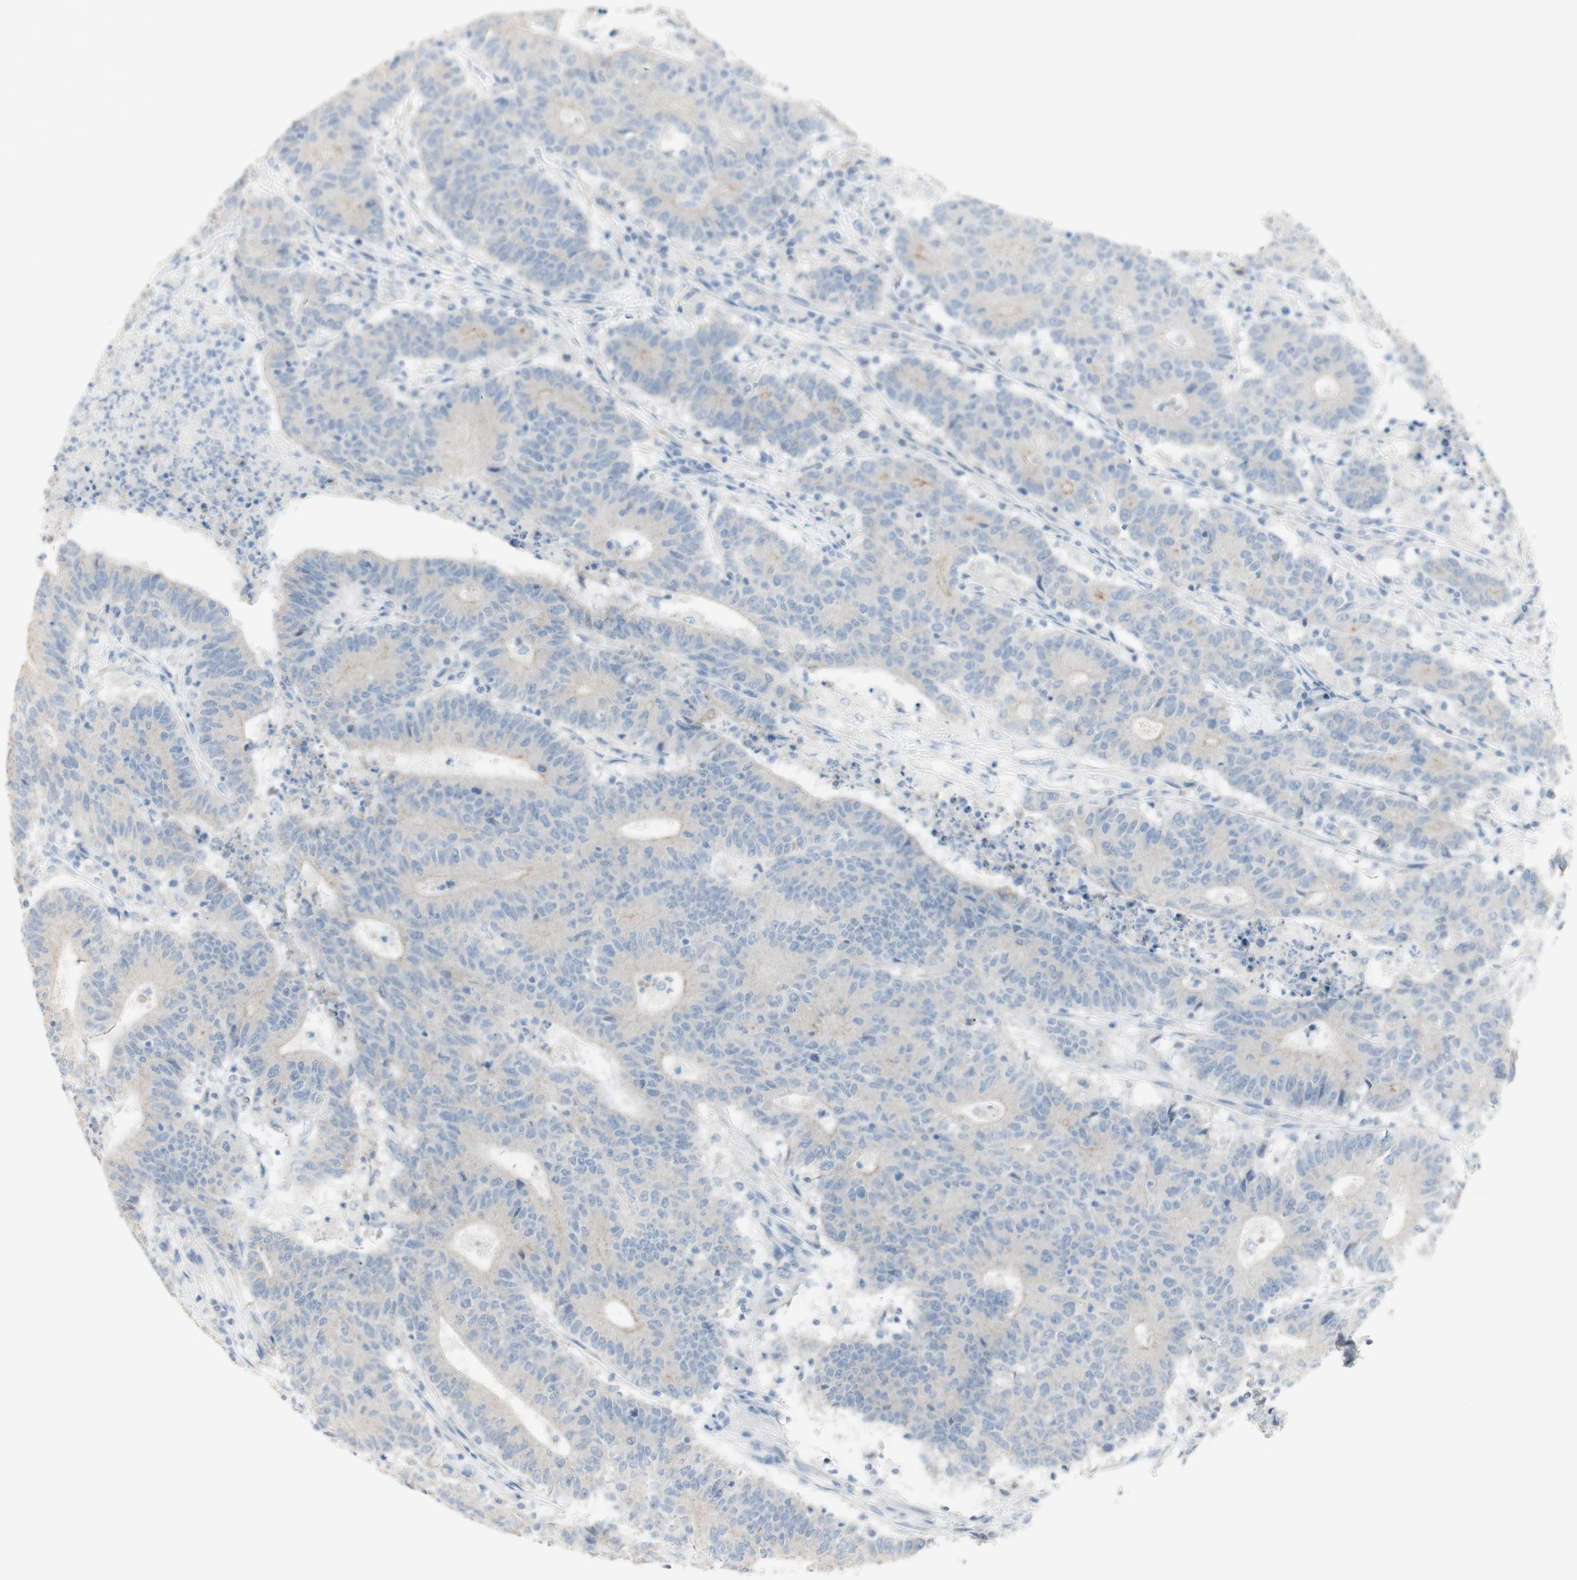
{"staining": {"intensity": "negative", "quantity": "none", "location": "none"}, "tissue": "colorectal cancer", "cell_type": "Tumor cells", "image_type": "cancer", "snomed": [{"axis": "morphology", "description": "Normal tissue, NOS"}, {"axis": "morphology", "description": "Adenocarcinoma, NOS"}, {"axis": "topography", "description": "Colon"}], "caption": "Immunohistochemistry micrograph of human colorectal cancer (adenocarcinoma) stained for a protein (brown), which shows no staining in tumor cells.", "gene": "ART3", "patient": {"sex": "female", "age": 75}}